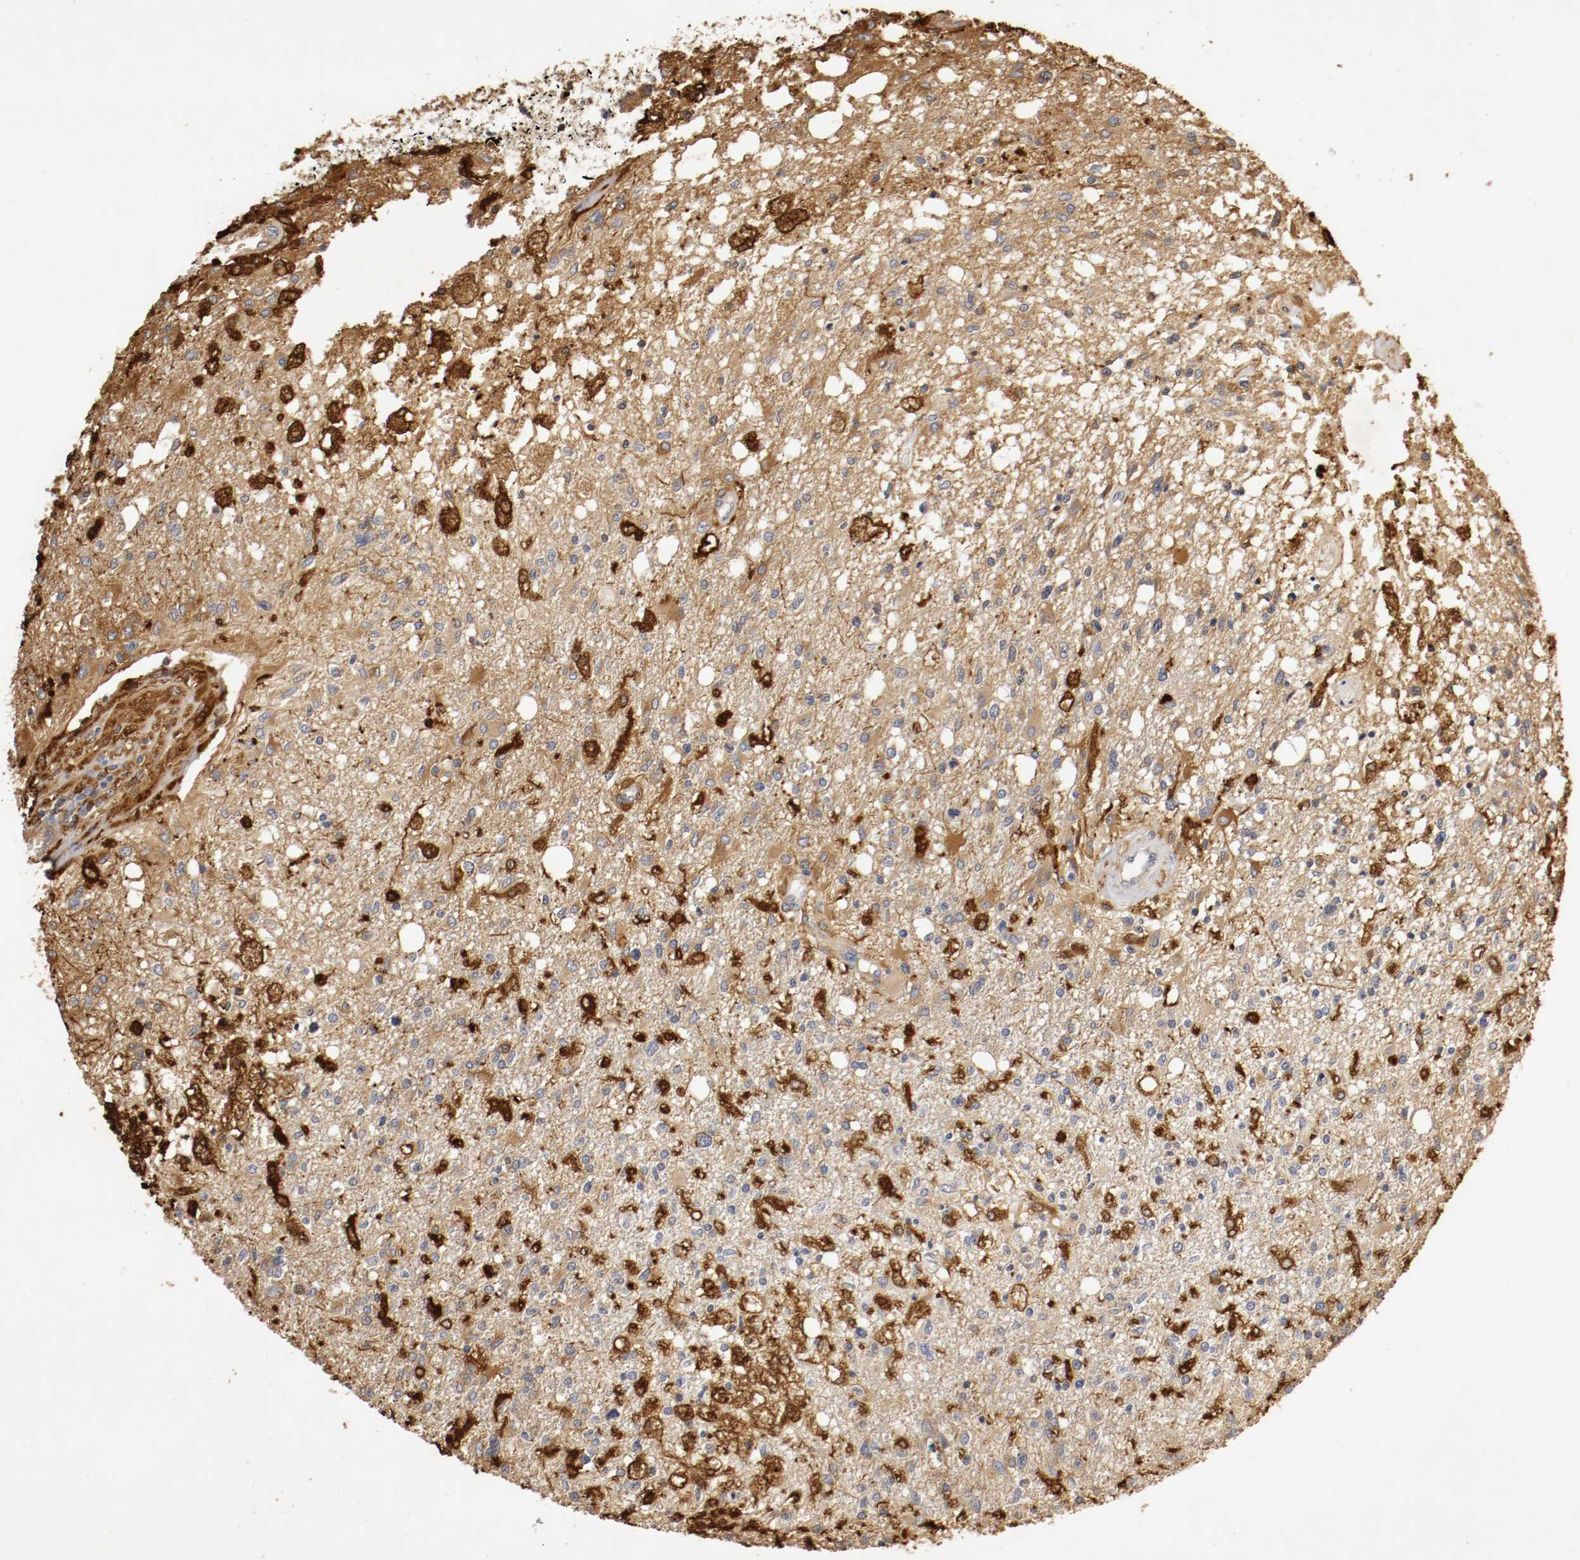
{"staining": {"intensity": "weak", "quantity": "25%-75%", "location": "cytoplasmic/membranous"}, "tissue": "glioma", "cell_type": "Tumor cells", "image_type": "cancer", "snomed": [{"axis": "morphology", "description": "Glioma, malignant, High grade"}, {"axis": "topography", "description": "Cerebral cortex"}], "caption": "Tumor cells reveal low levels of weak cytoplasmic/membranous expression in about 25%-75% of cells in human high-grade glioma (malignant). (IHC, brightfield microscopy, high magnification).", "gene": "VEZT", "patient": {"sex": "male", "age": 76}}